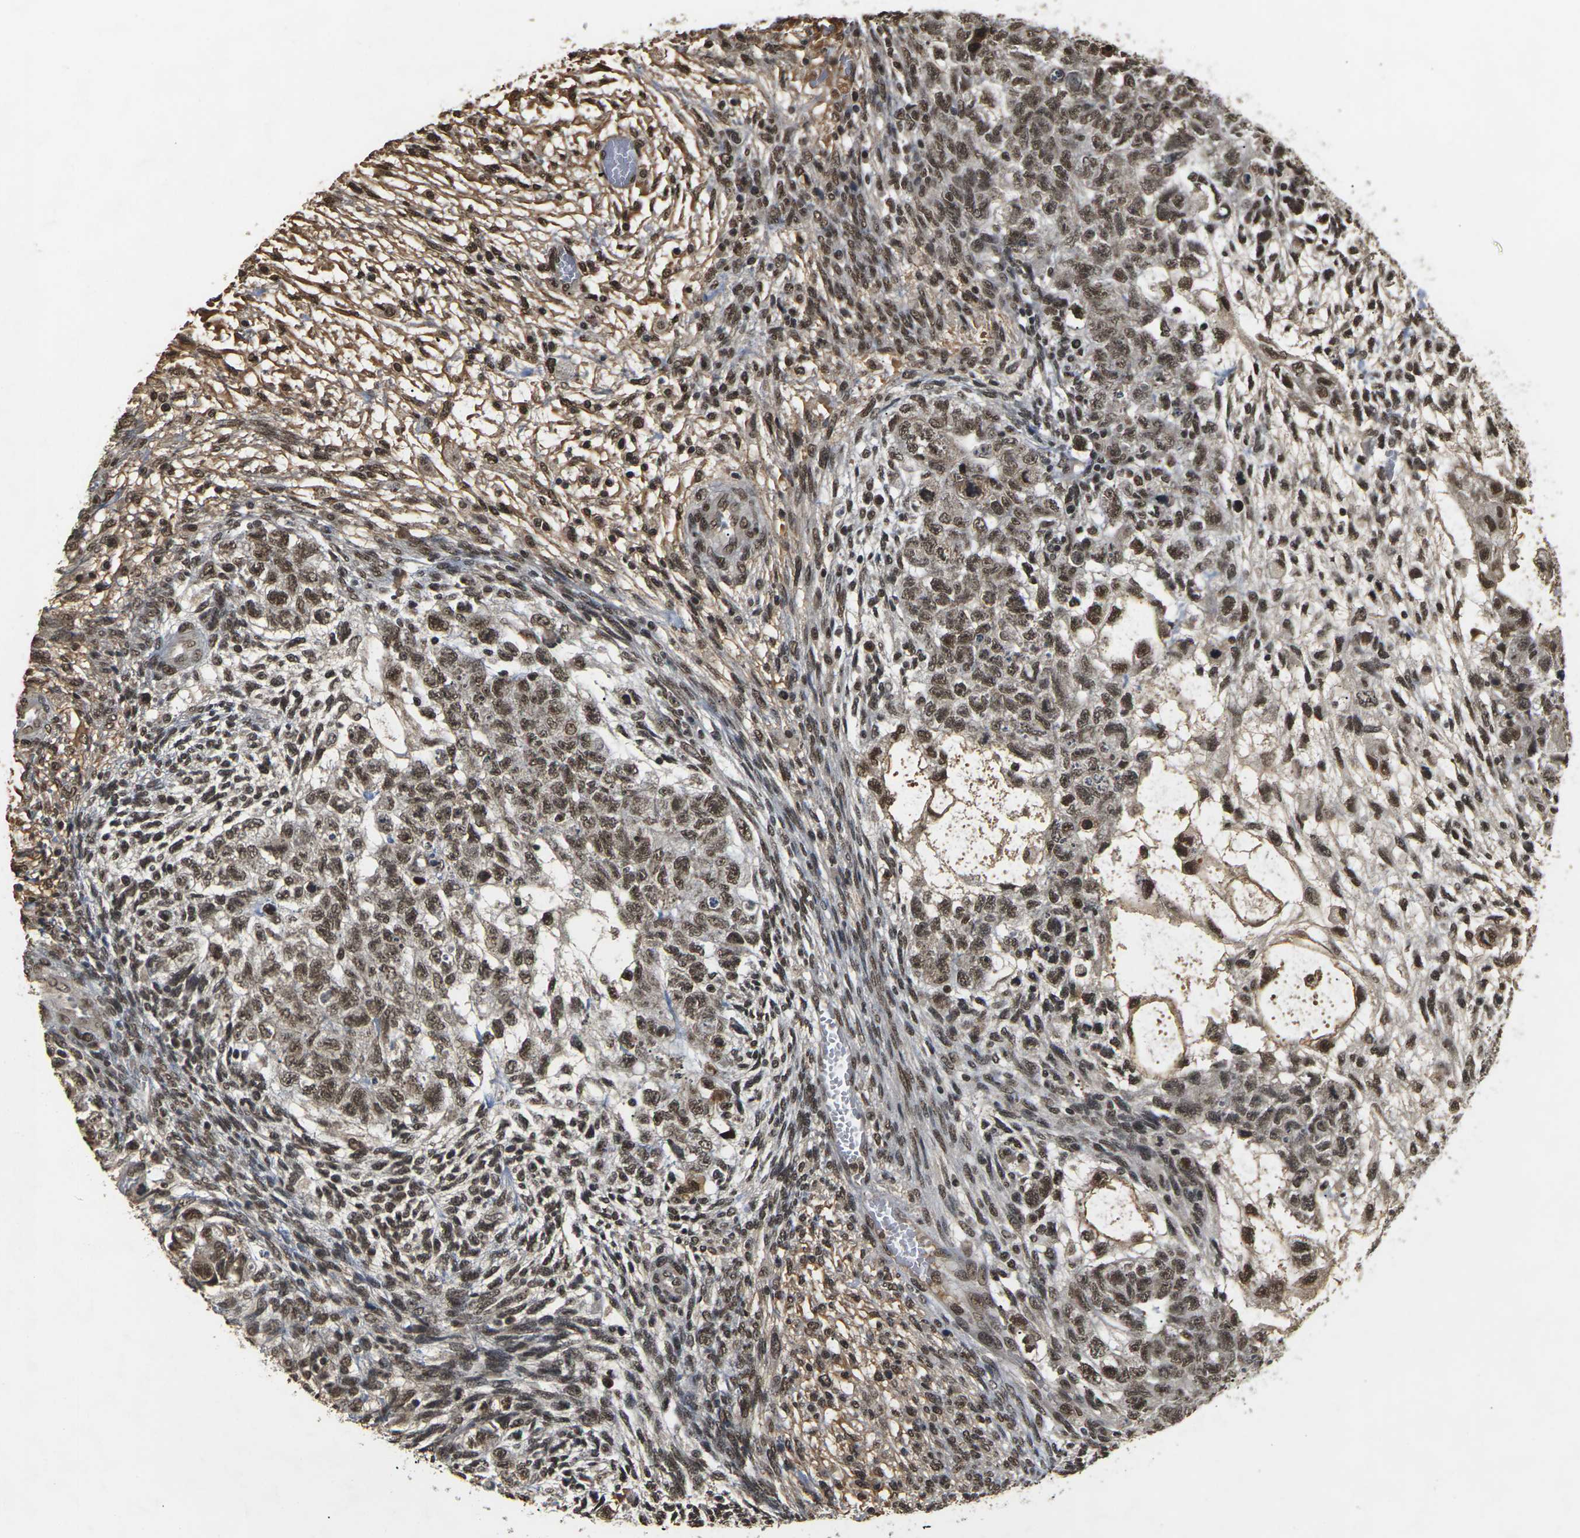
{"staining": {"intensity": "moderate", "quantity": ">75%", "location": "nuclear"}, "tissue": "testis cancer", "cell_type": "Tumor cells", "image_type": "cancer", "snomed": [{"axis": "morphology", "description": "Normal tissue, NOS"}, {"axis": "morphology", "description": "Carcinoma, Embryonal, NOS"}, {"axis": "topography", "description": "Testis"}], "caption": "Immunohistochemistry (IHC) (DAB) staining of embryonal carcinoma (testis) exhibits moderate nuclear protein staining in about >75% of tumor cells. (brown staining indicates protein expression, while blue staining denotes nuclei).", "gene": "NELFA", "patient": {"sex": "male", "age": 36}}